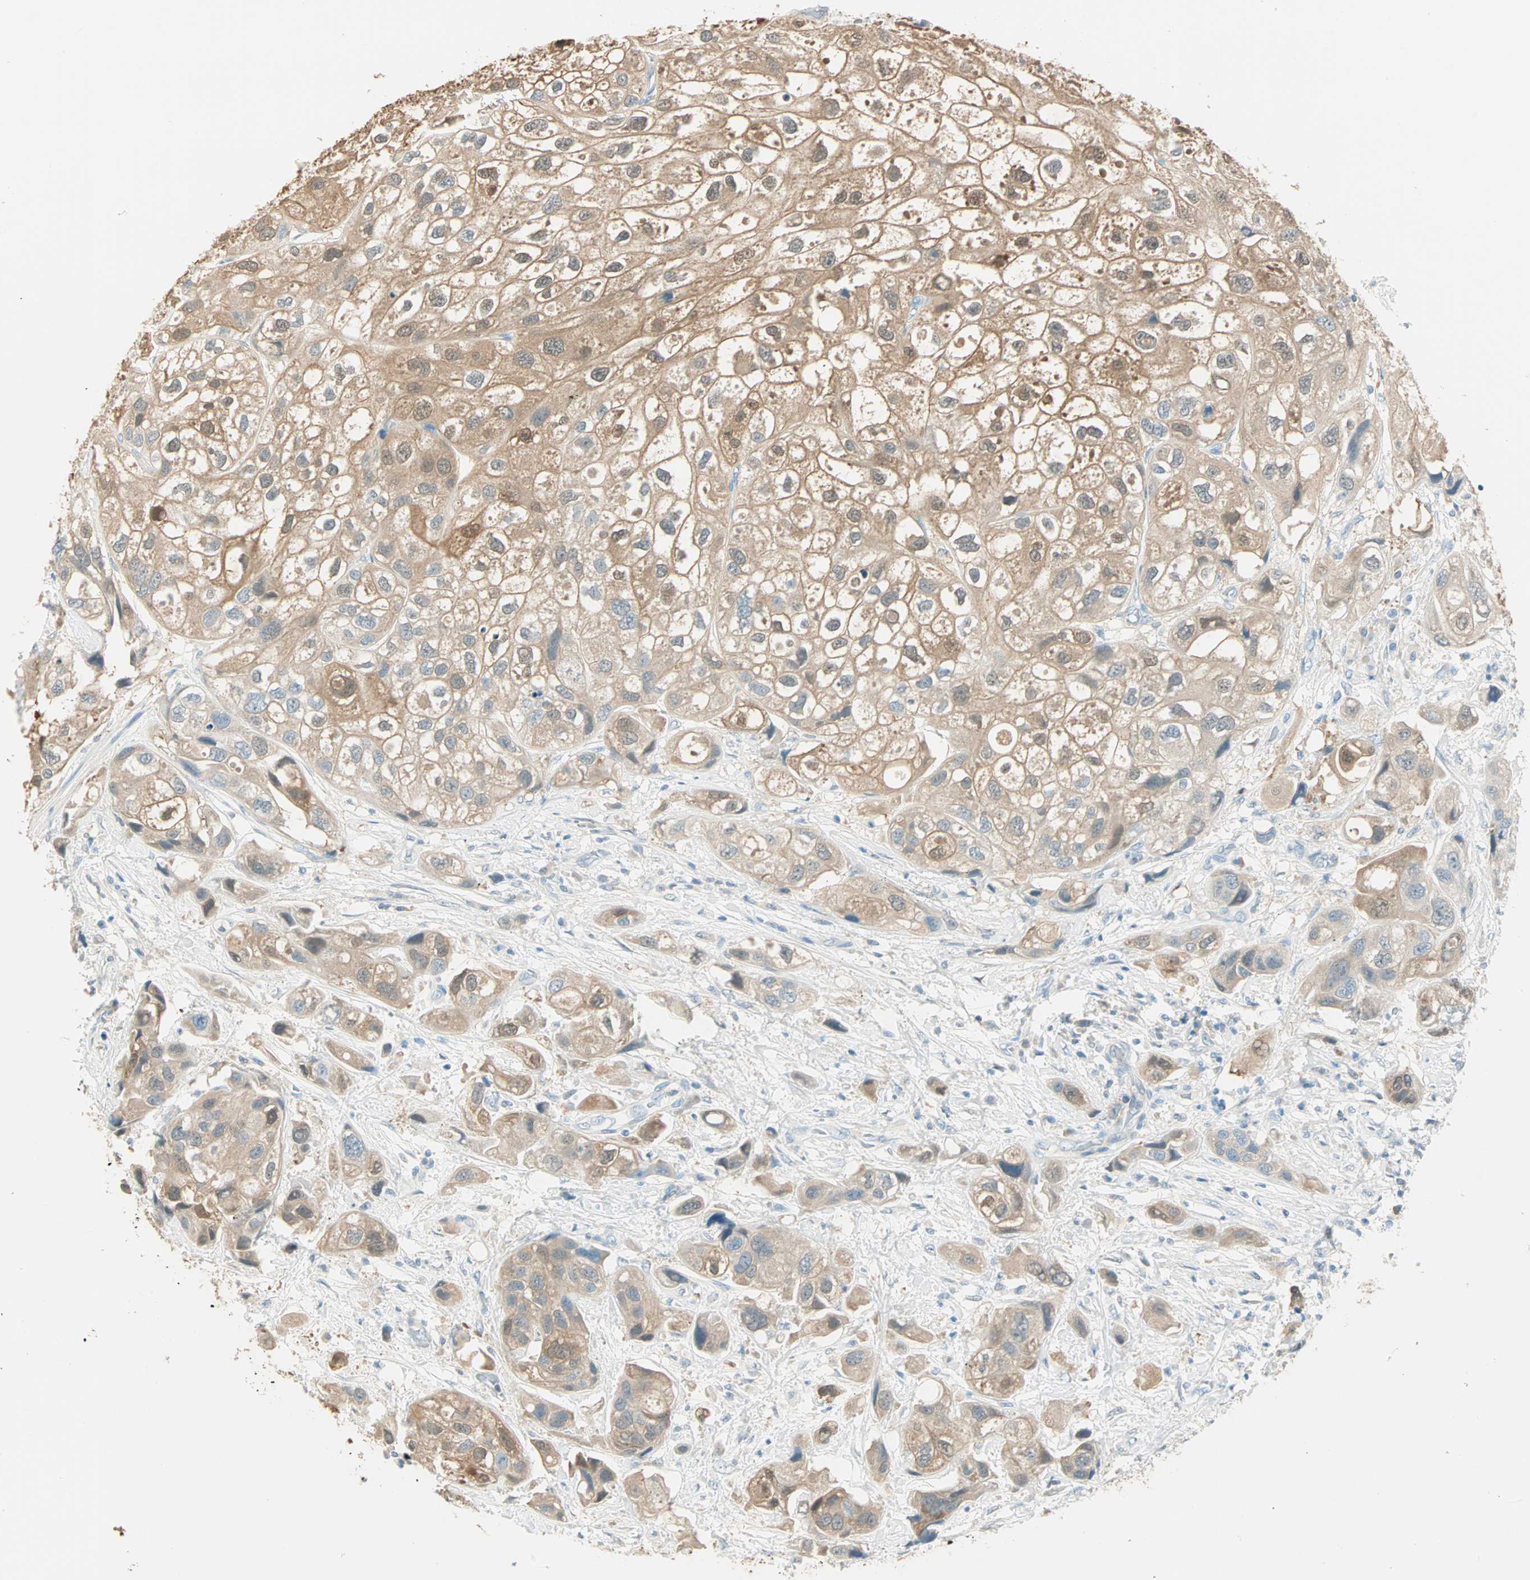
{"staining": {"intensity": "moderate", "quantity": ">75%", "location": "cytoplasmic/membranous,nuclear"}, "tissue": "urothelial cancer", "cell_type": "Tumor cells", "image_type": "cancer", "snomed": [{"axis": "morphology", "description": "Urothelial carcinoma, High grade"}, {"axis": "topography", "description": "Urinary bladder"}], "caption": "DAB (3,3'-diaminobenzidine) immunohistochemical staining of urothelial cancer shows moderate cytoplasmic/membranous and nuclear protein staining in approximately >75% of tumor cells.", "gene": "S100A1", "patient": {"sex": "female", "age": 64}}